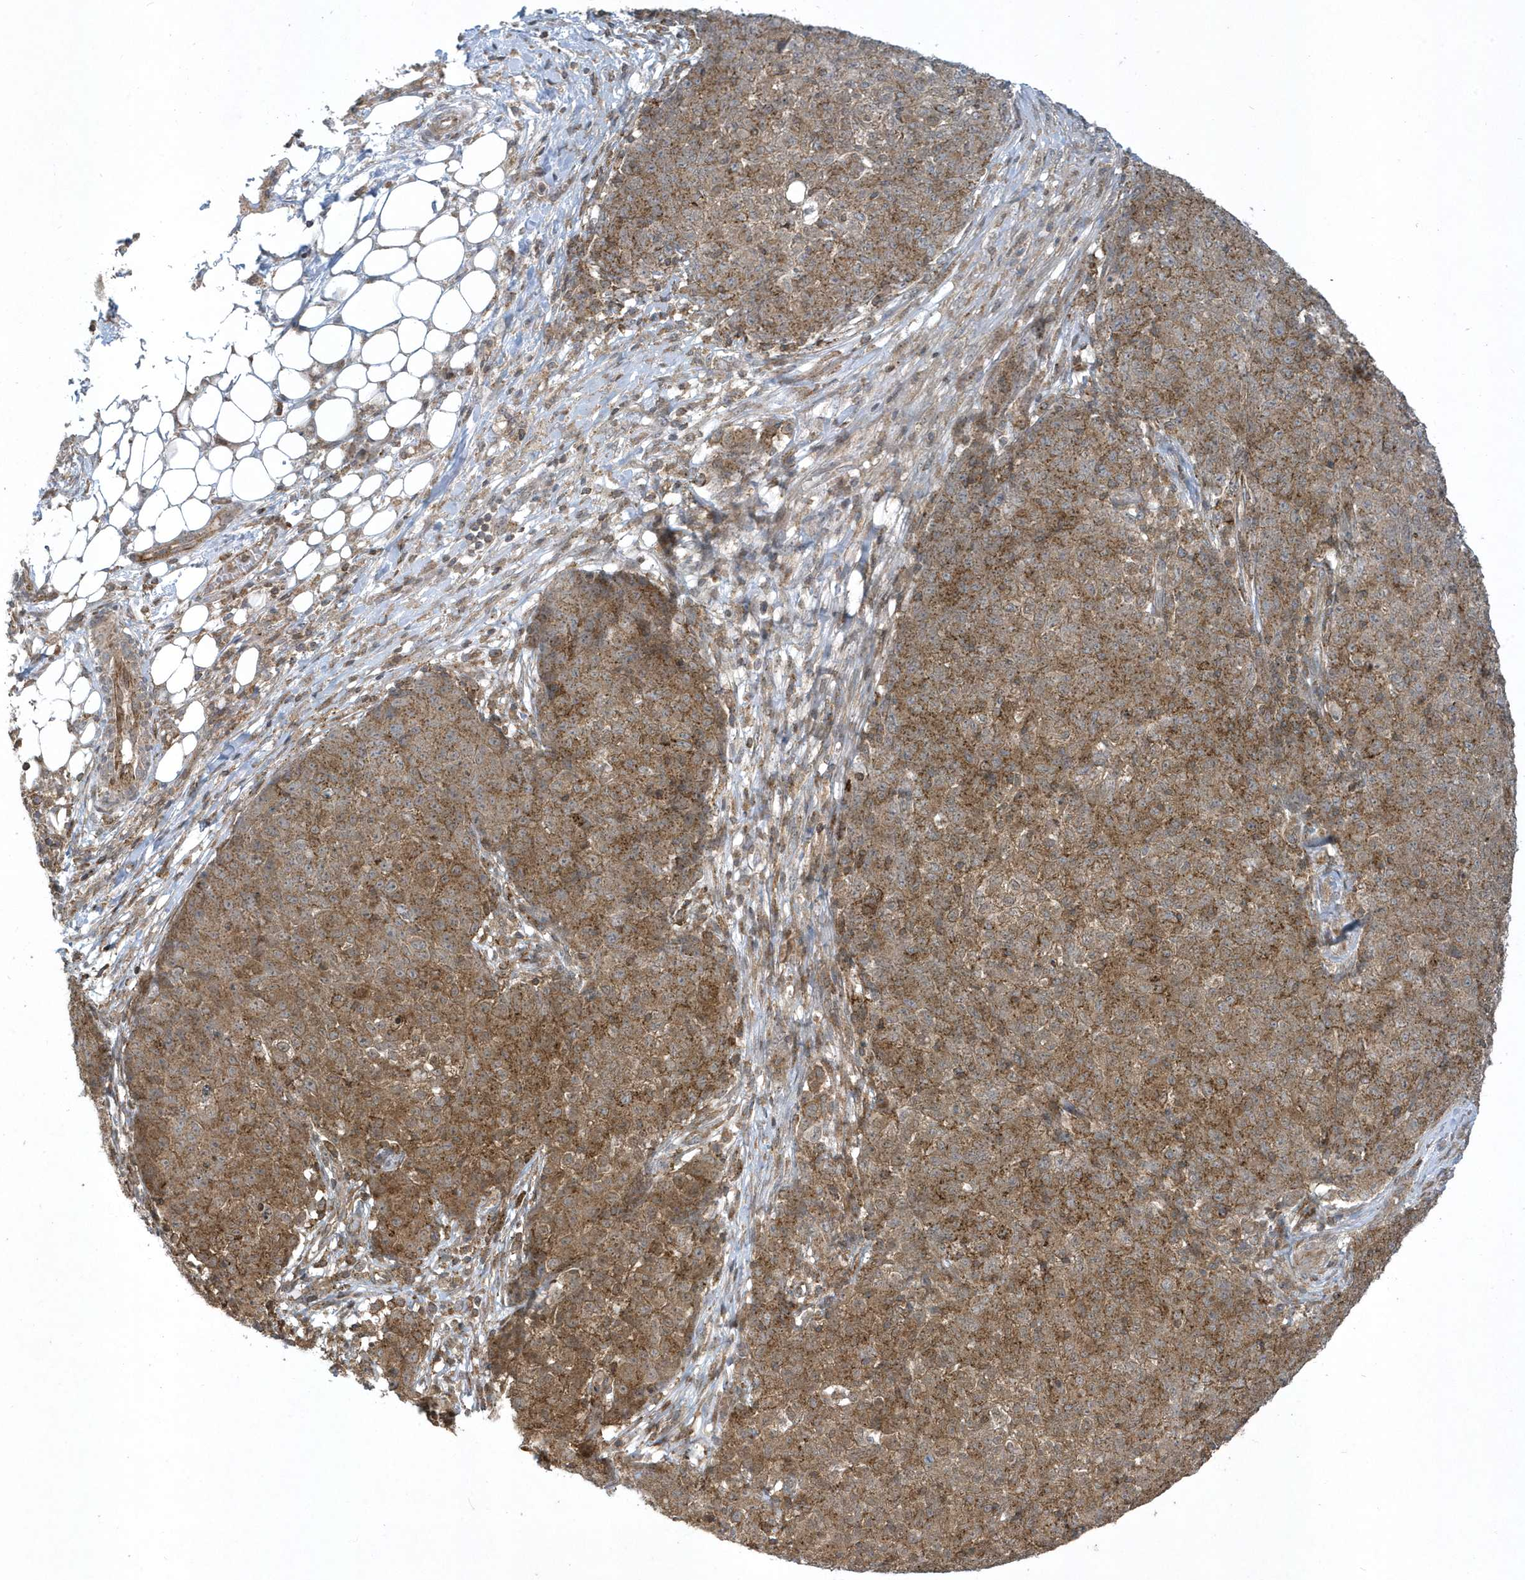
{"staining": {"intensity": "moderate", "quantity": ">75%", "location": "cytoplasmic/membranous"}, "tissue": "ovarian cancer", "cell_type": "Tumor cells", "image_type": "cancer", "snomed": [{"axis": "morphology", "description": "Carcinoma, endometroid"}, {"axis": "topography", "description": "Ovary"}], "caption": "Ovarian cancer tissue exhibits moderate cytoplasmic/membranous expression in approximately >75% of tumor cells, visualized by immunohistochemistry.", "gene": "STAMBP", "patient": {"sex": "female", "age": 42}}